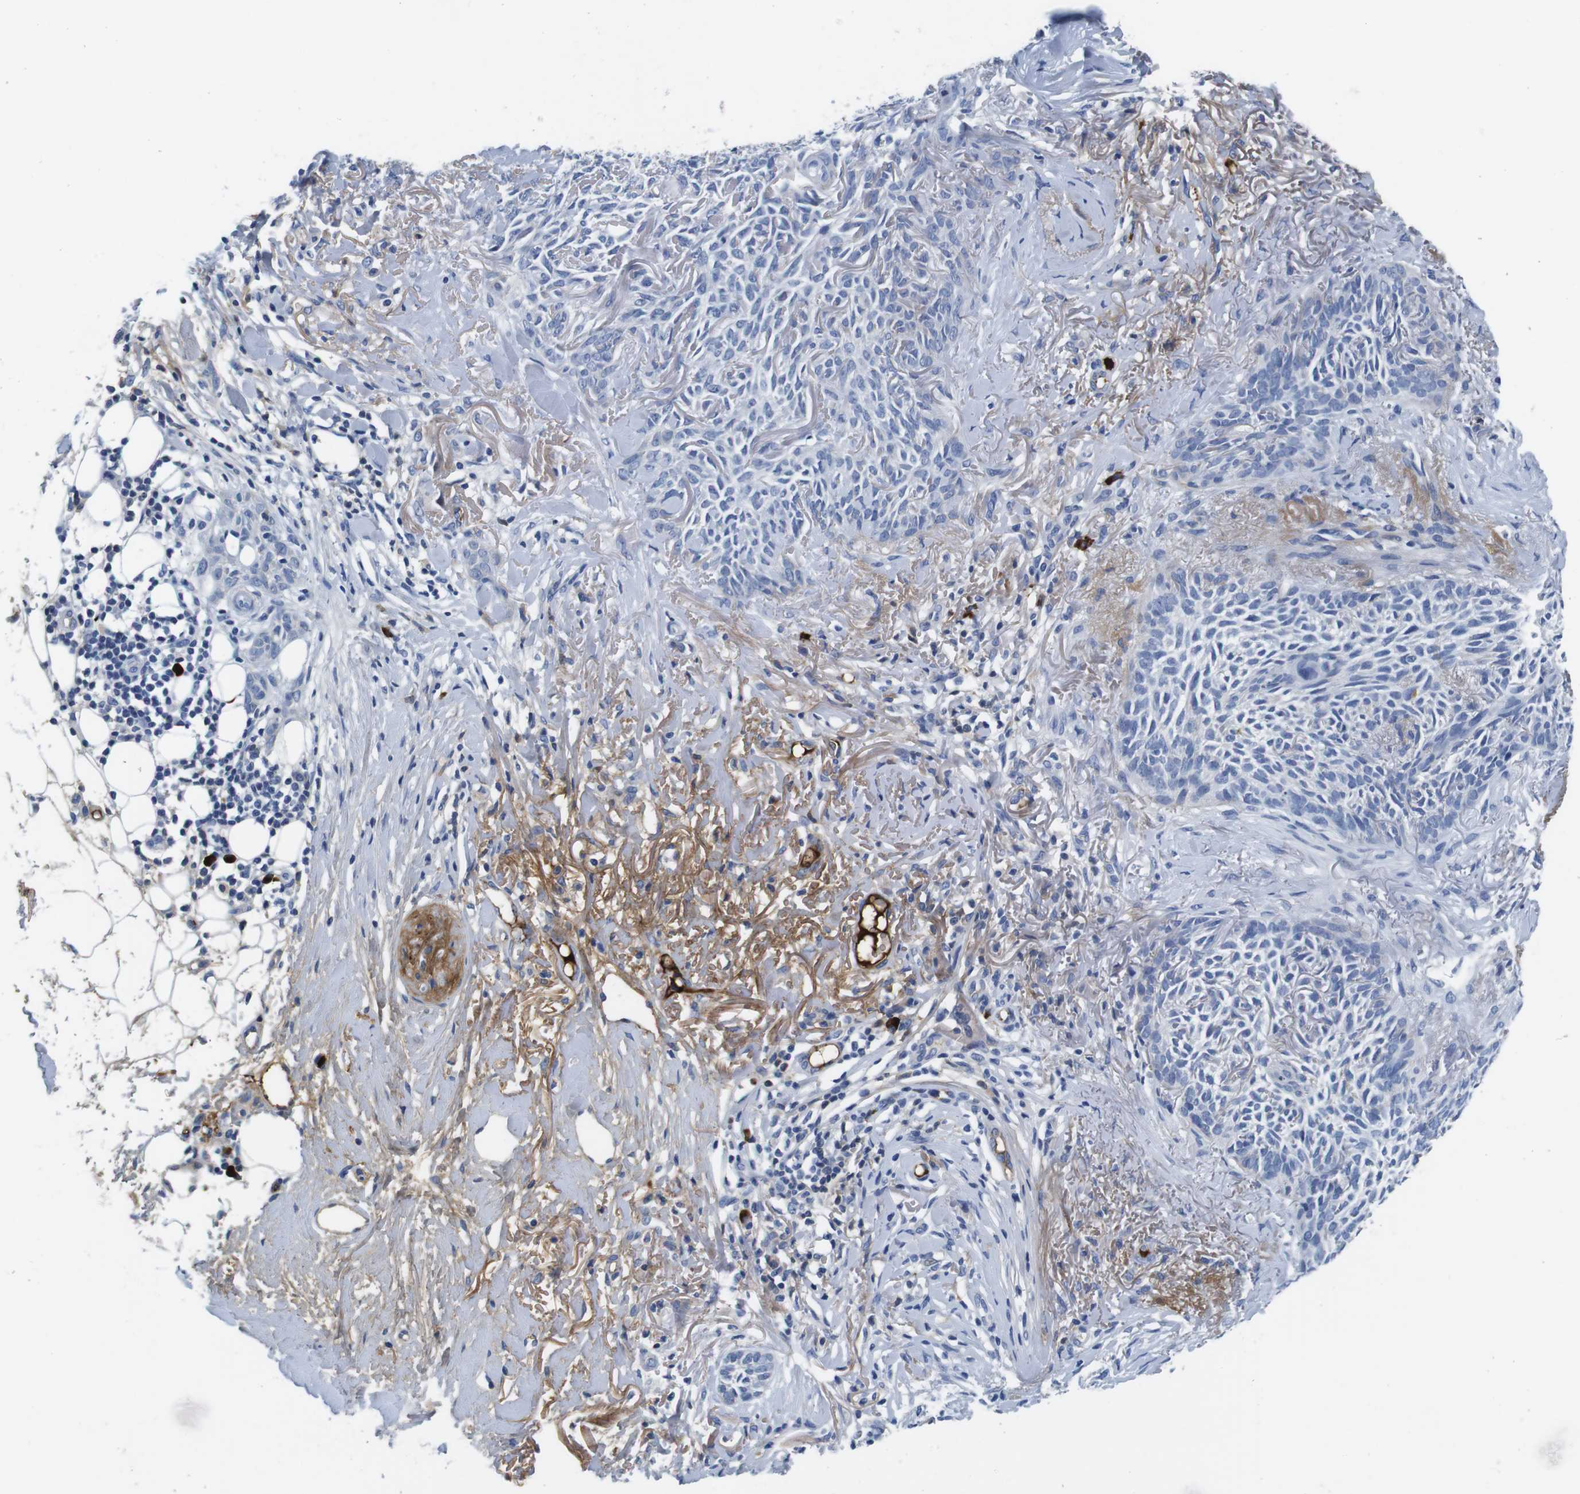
{"staining": {"intensity": "negative", "quantity": "none", "location": "none"}, "tissue": "skin cancer", "cell_type": "Tumor cells", "image_type": "cancer", "snomed": [{"axis": "morphology", "description": "Basal cell carcinoma"}, {"axis": "topography", "description": "Skin"}], "caption": "Tumor cells are negative for brown protein staining in skin basal cell carcinoma.", "gene": "IGKC", "patient": {"sex": "female", "age": 84}}